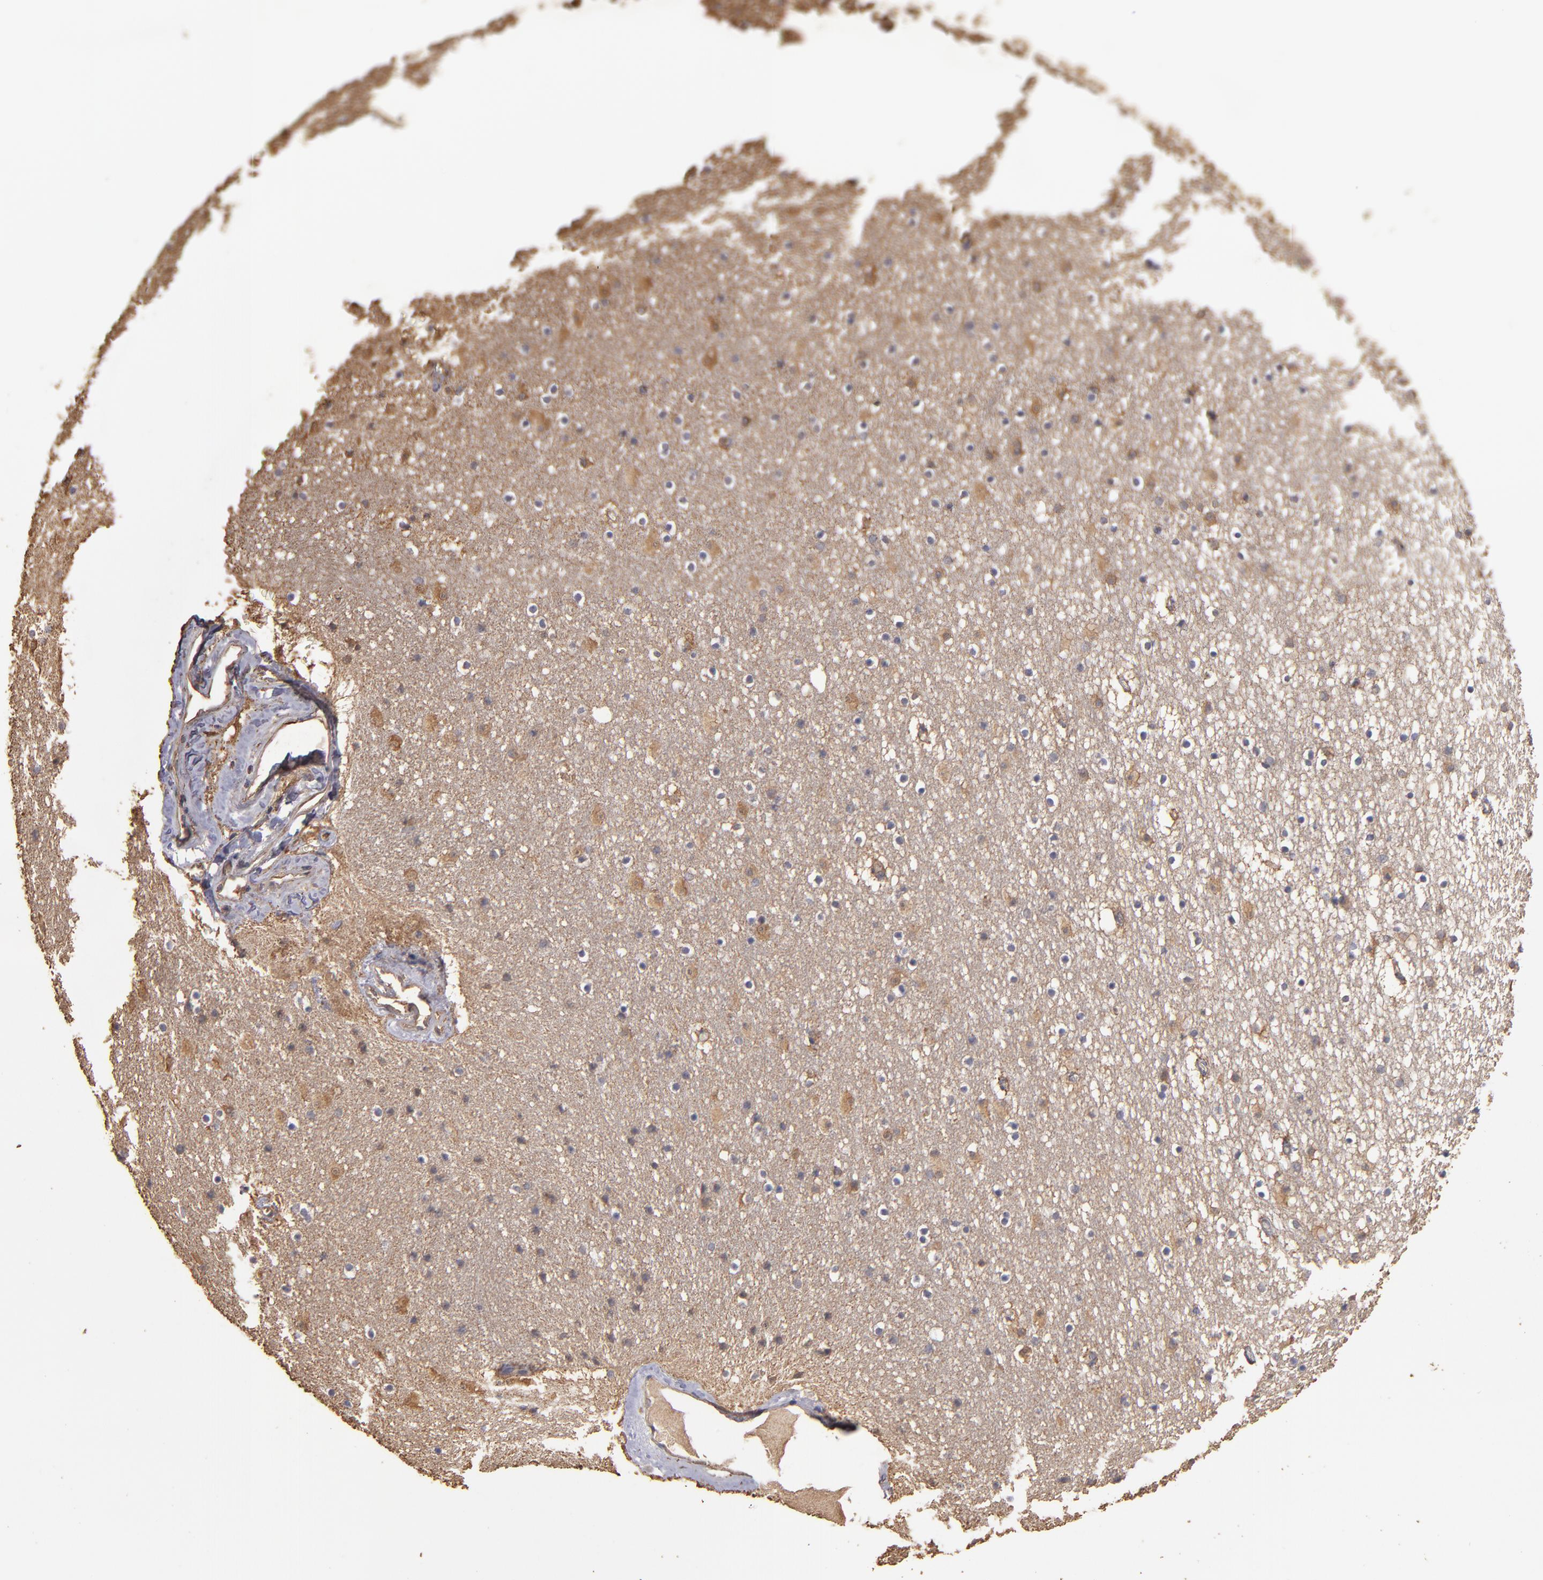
{"staining": {"intensity": "negative", "quantity": "none", "location": "none"}, "tissue": "caudate", "cell_type": "Glial cells", "image_type": "normal", "snomed": [{"axis": "morphology", "description": "Normal tissue, NOS"}, {"axis": "topography", "description": "Lateral ventricle wall"}], "caption": "This histopathology image is of unremarkable caudate stained with immunohistochemistry to label a protein in brown with the nuclei are counter-stained blue. There is no staining in glial cells. (DAB (3,3'-diaminobenzidine) immunohistochemistry, high magnification).", "gene": "DMD", "patient": {"sex": "male", "age": 45}}